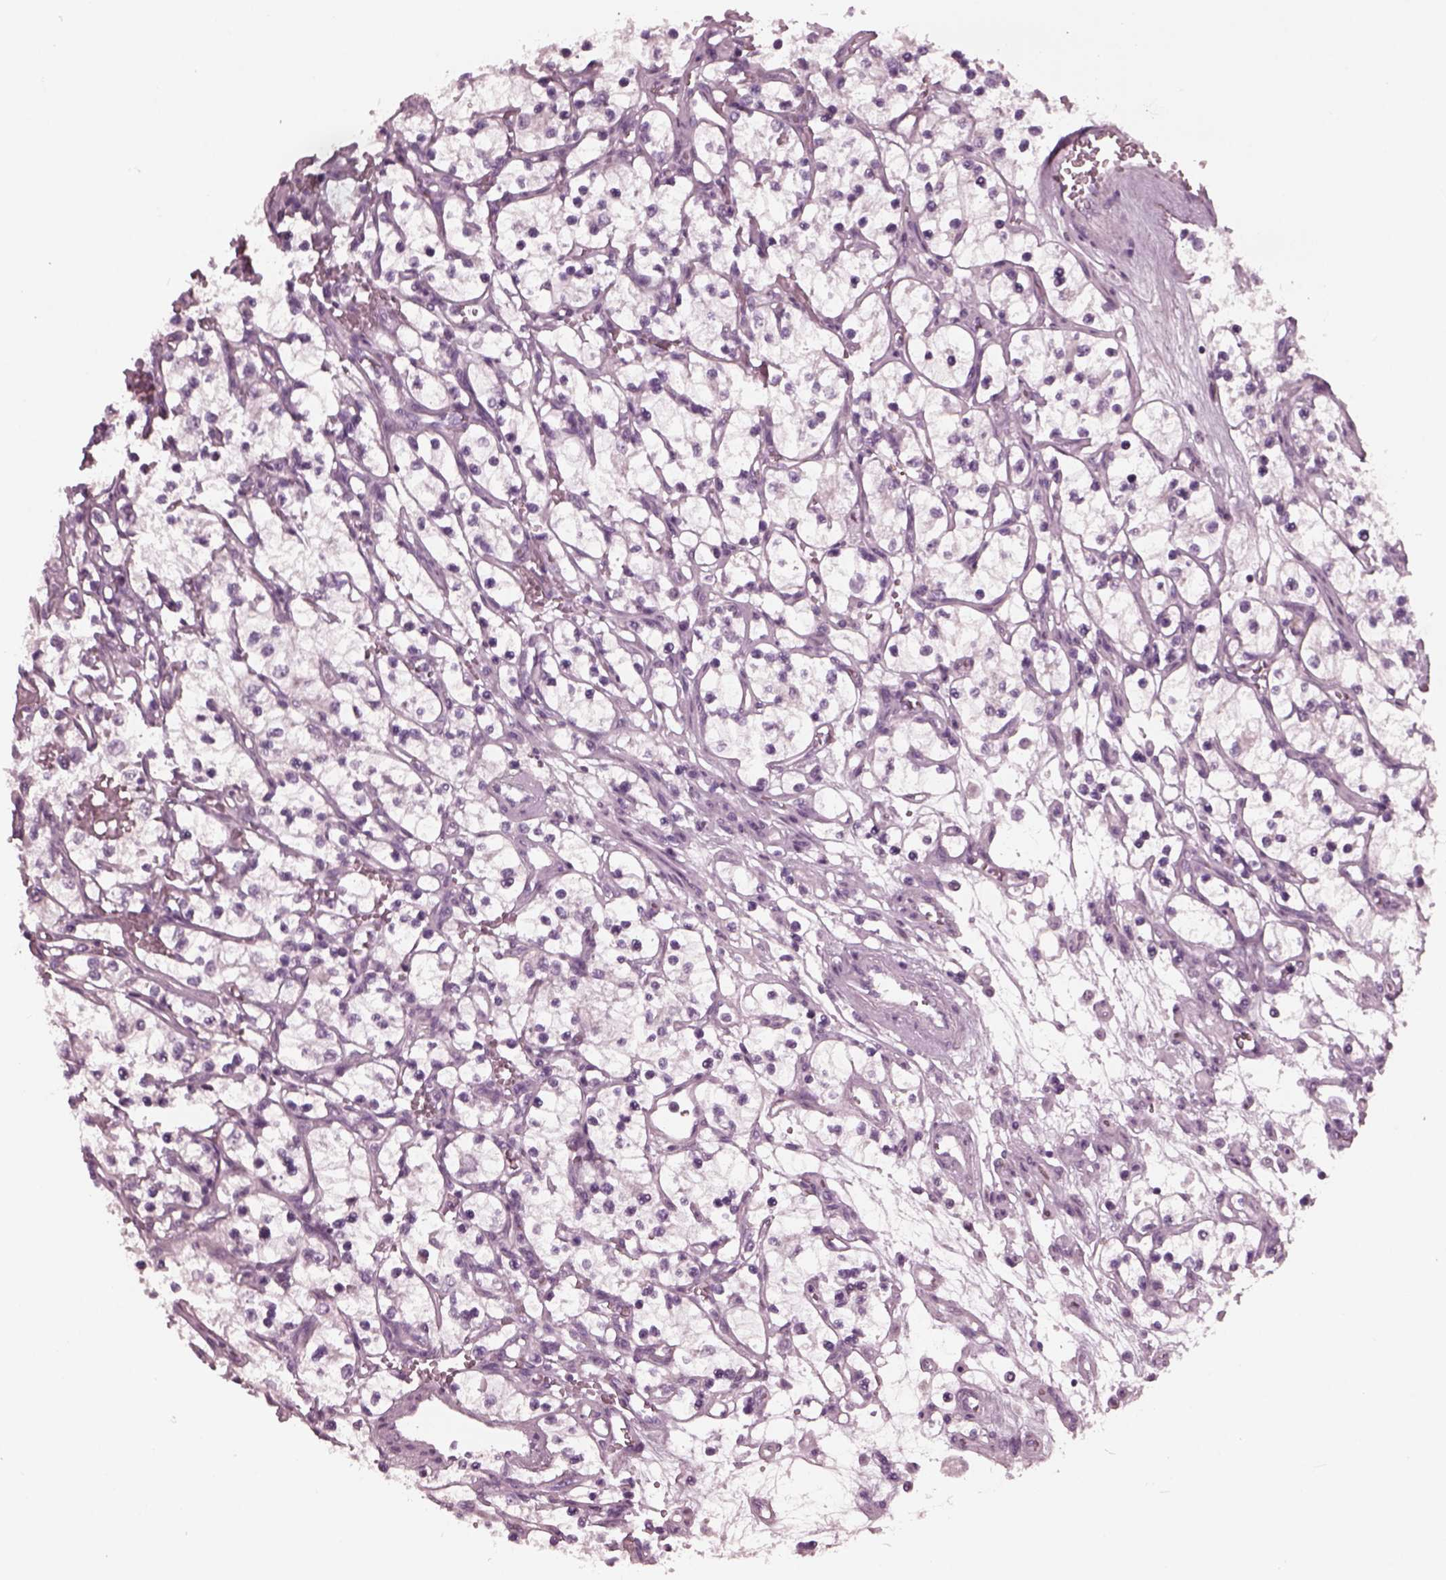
{"staining": {"intensity": "negative", "quantity": "none", "location": "none"}, "tissue": "renal cancer", "cell_type": "Tumor cells", "image_type": "cancer", "snomed": [{"axis": "morphology", "description": "Adenocarcinoma, NOS"}, {"axis": "topography", "description": "Kidney"}], "caption": "IHC photomicrograph of adenocarcinoma (renal) stained for a protein (brown), which displays no positivity in tumor cells. (DAB (3,3'-diaminobenzidine) immunohistochemistry visualized using brightfield microscopy, high magnification).", "gene": "YY2", "patient": {"sex": "female", "age": 69}}